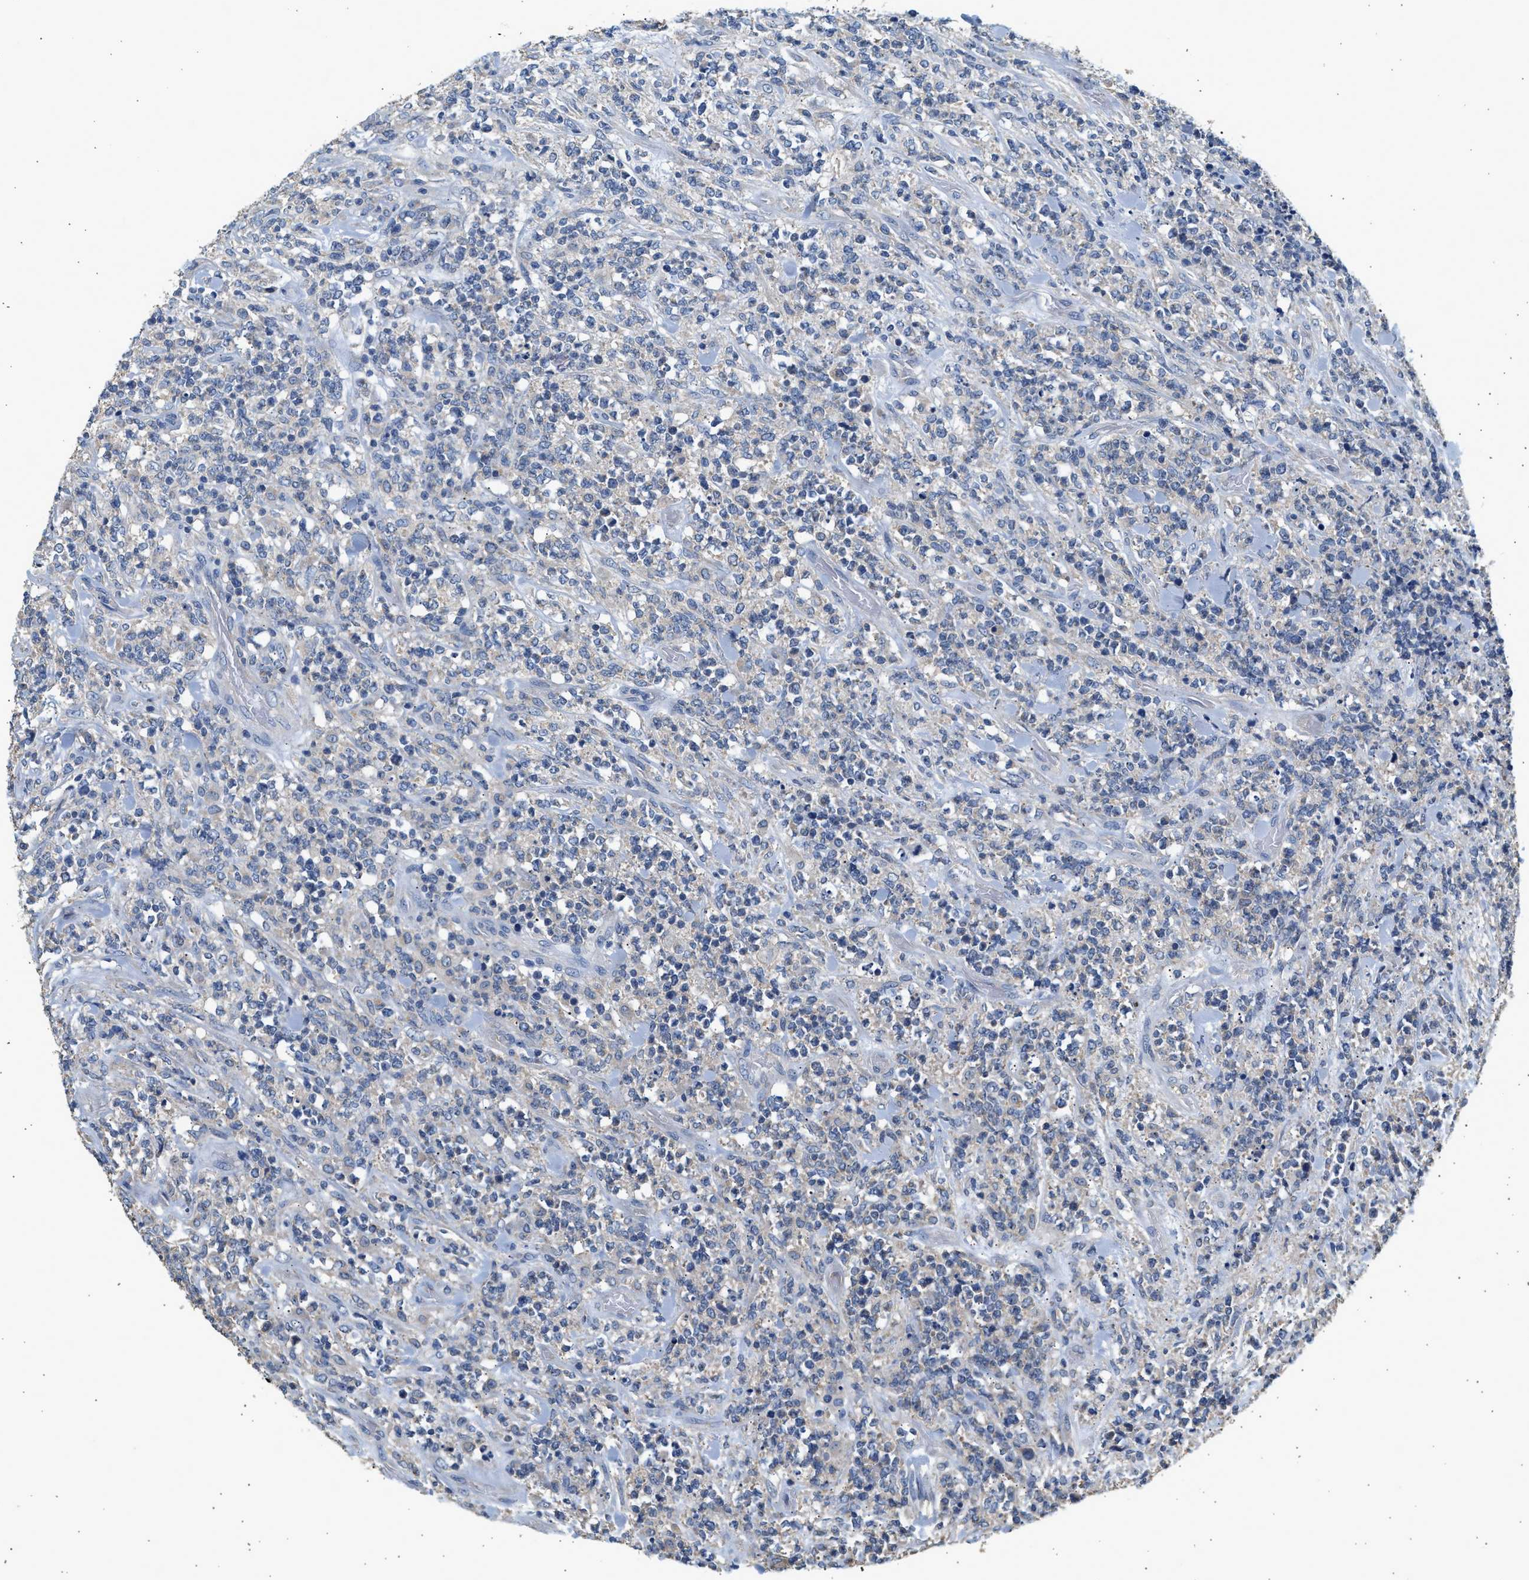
{"staining": {"intensity": "negative", "quantity": "none", "location": "none"}, "tissue": "lymphoma", "cell_type": "Tumor cells", "image_type": "cancer", "snomed": [{"axis": "morphology", "description": "Malignant lymphoma, non-Hodgkin's type, High grade"}, {"axis": "topography", "description": "Soft tissue"}], "caption": "Human high-grade malignant lymphoma, non-Hodgkin's type stained for a protein using immunohistochemistry demonstrates no expression in tumor cells.", "gene": "WDR31", "patient": {"sex": "male", "age": 18}}